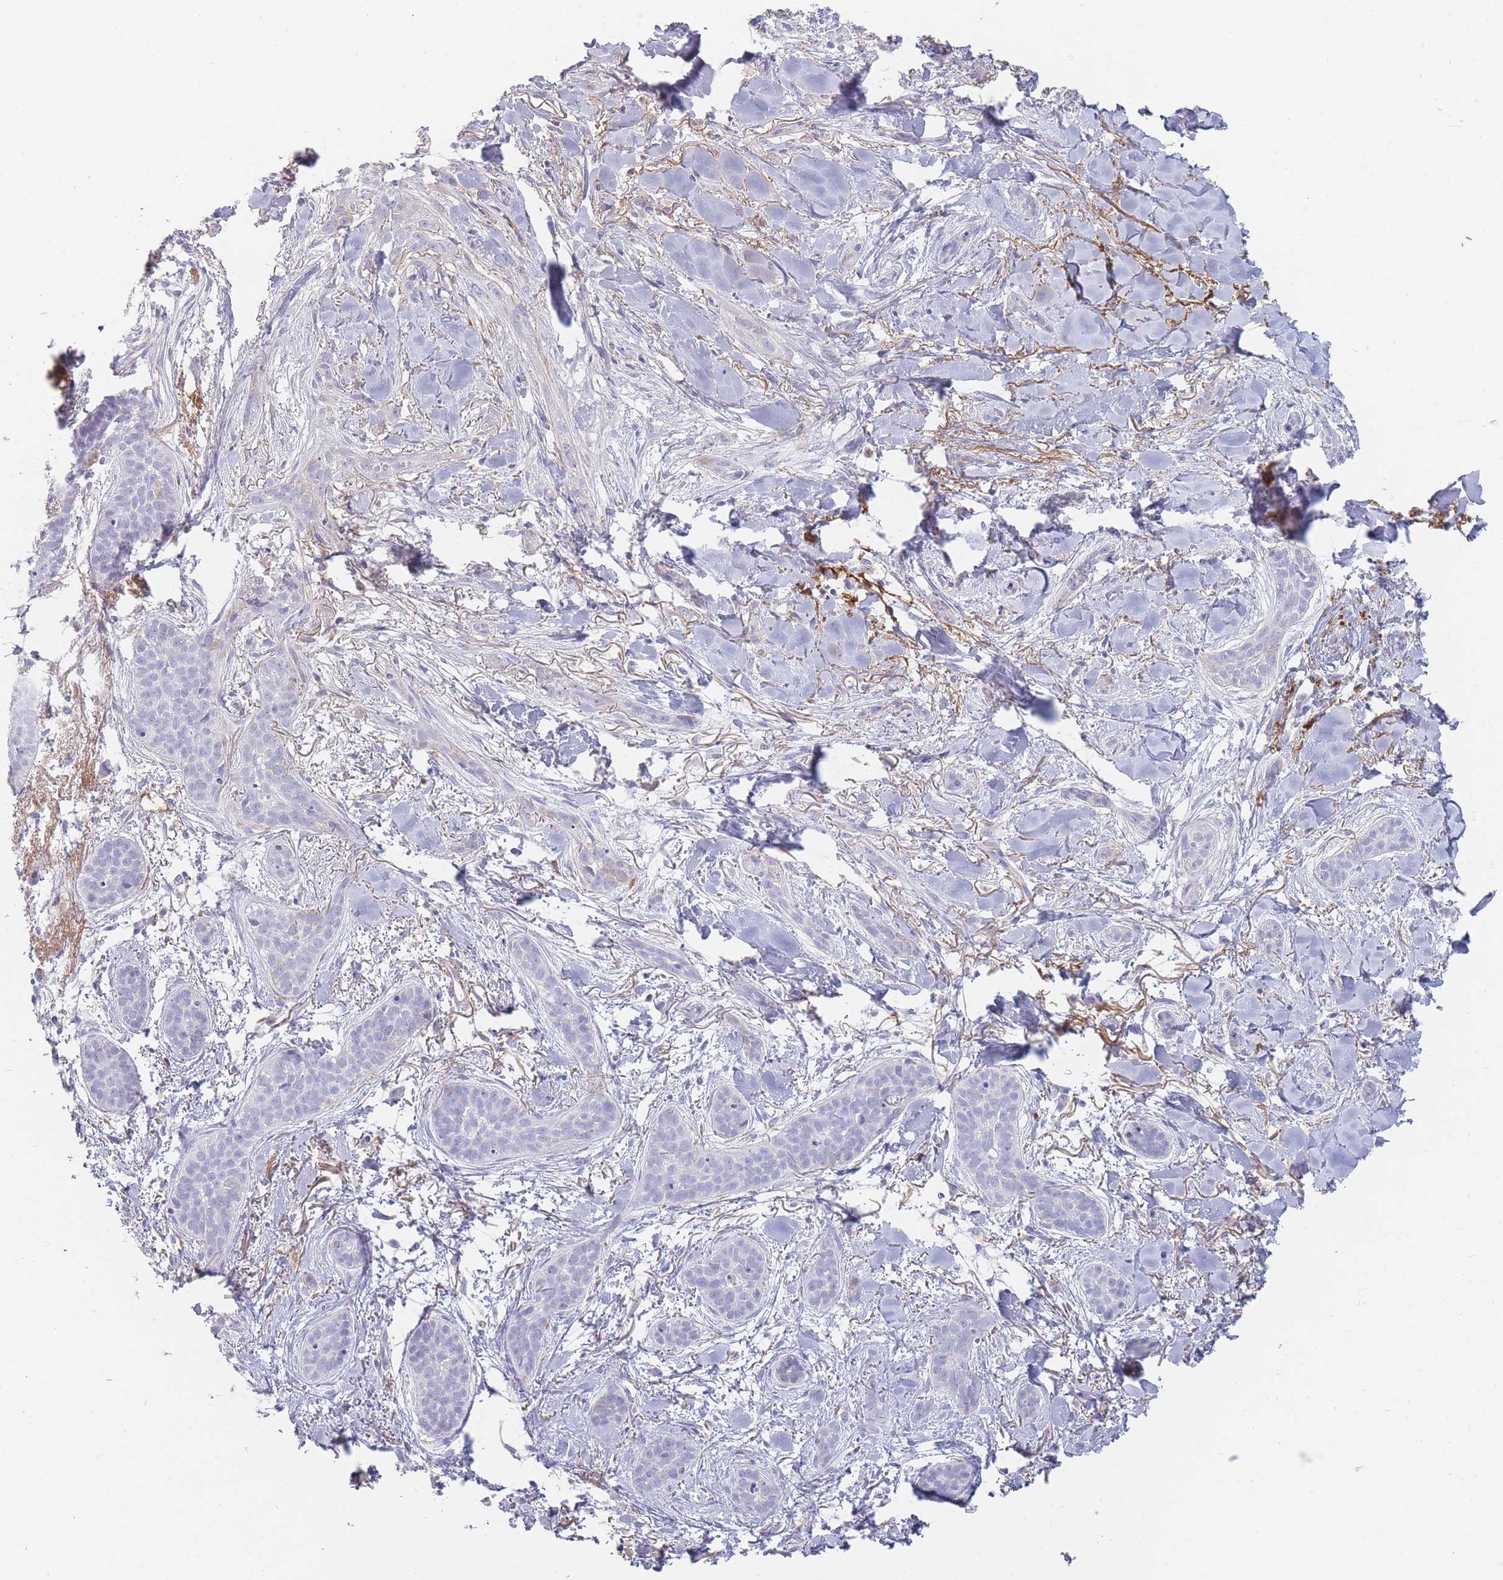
{"staining": {"intensity": "negative", "quantity": "none", "location": "none"}, "tissue": "skin cancer", "cell_type": "Tumor cells", "image_type": "cancer", "snomed": [{"axis": "morphology", "description": "Basal cell carcinoma"}, {"axis": "topography", "description": "Skin"}], "caption": "High magnification brightfield microscopy of skin cancer (basal cell carcinoma) stained with DAB (3,3'-diaminobenzidine) (brown) and counterstained with hematoxylin (blue): tumor cells show no significant expression.", "gene": "PRG4", "patient": {"sex": "male", "age": 52}}